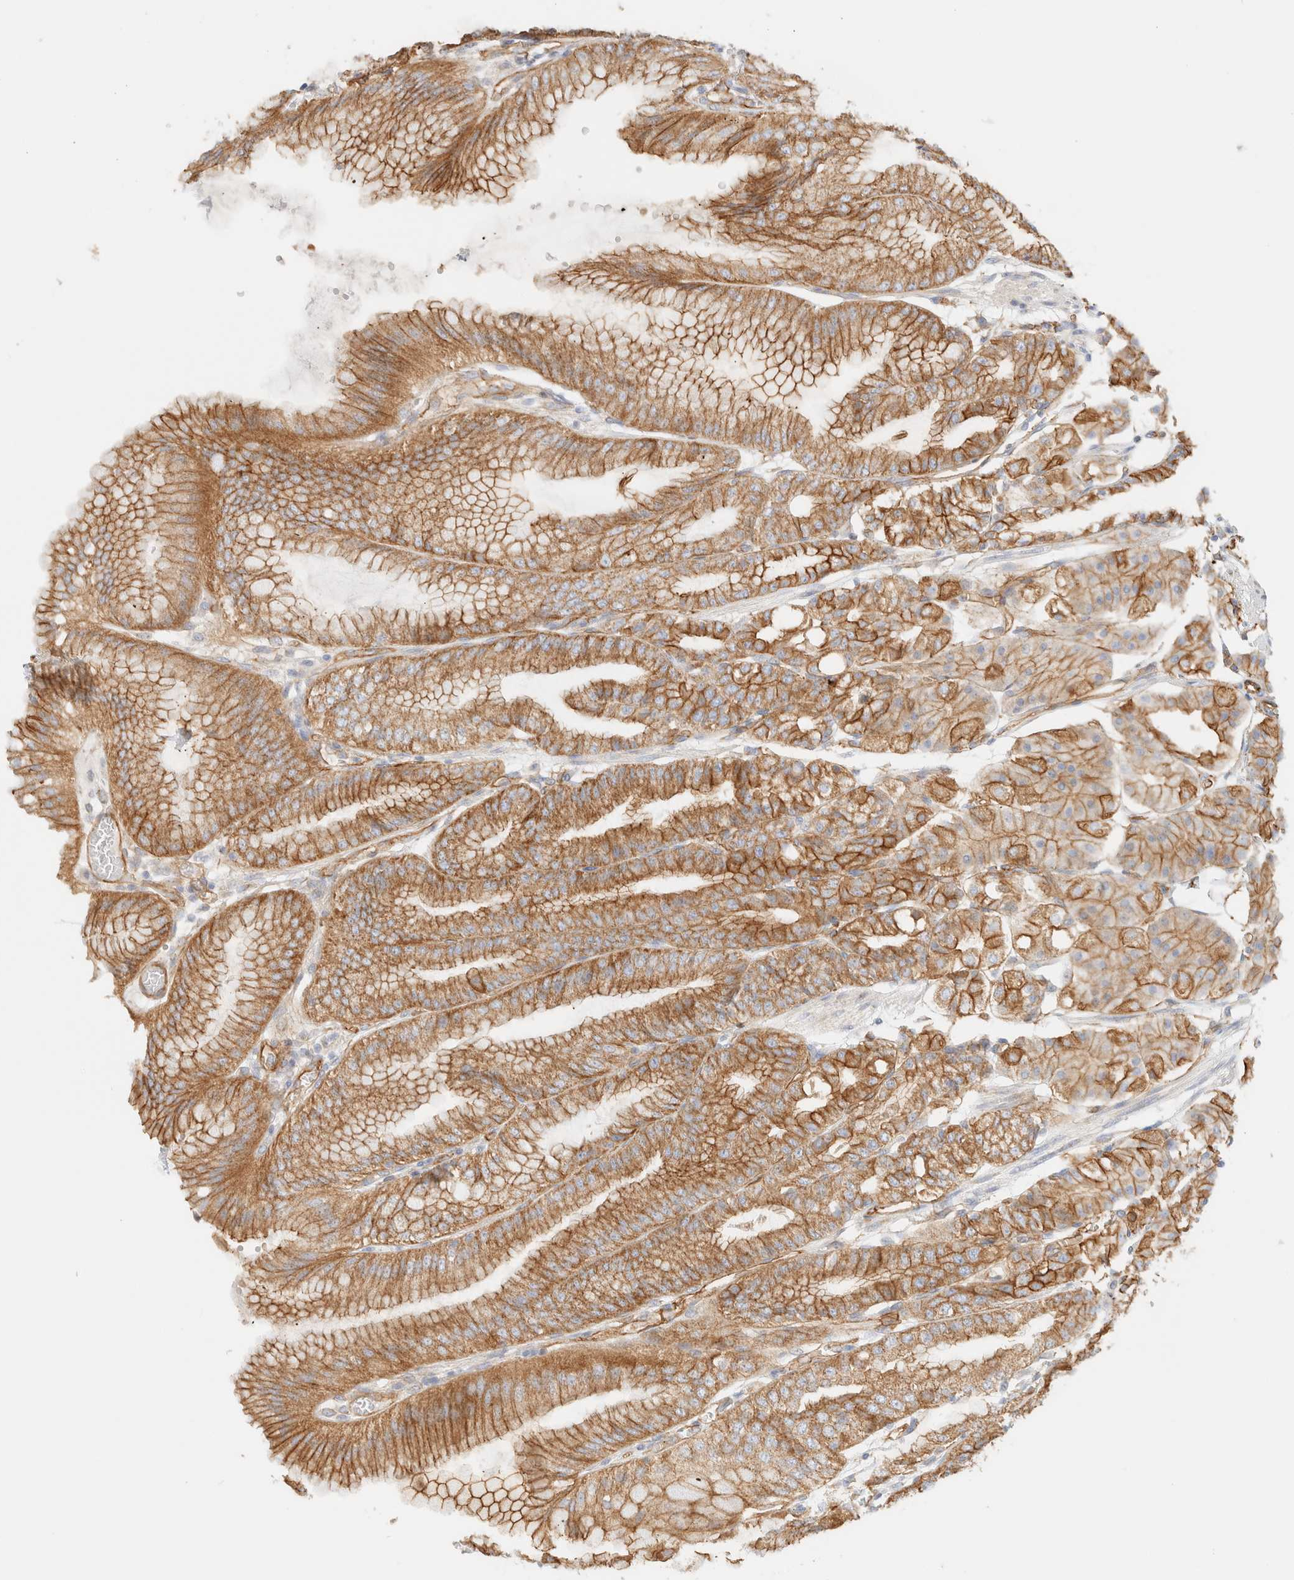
{"staining": {"intensity": "moderate", "quantity": ">75%", "location": "cytoplasmic/membranous"}, "tissue": "stomach", "cell_type": "Glandular cells", "image_type": "normal", "snomed": [{"axis": "morphology", "description": "Normal tissue, NOS"}, {"axis": "topography", "description": "Stomach, lower"}], "caption": "IHC (DAB (3,3'-diaminobenzidine)) staining of benign stomach demonstrates moderate cytoplasmic/membranous protein staining in about >75% of glandular cells.", "gene": "CYB5R4", "patient": {"sex": "male", "age": 71}}